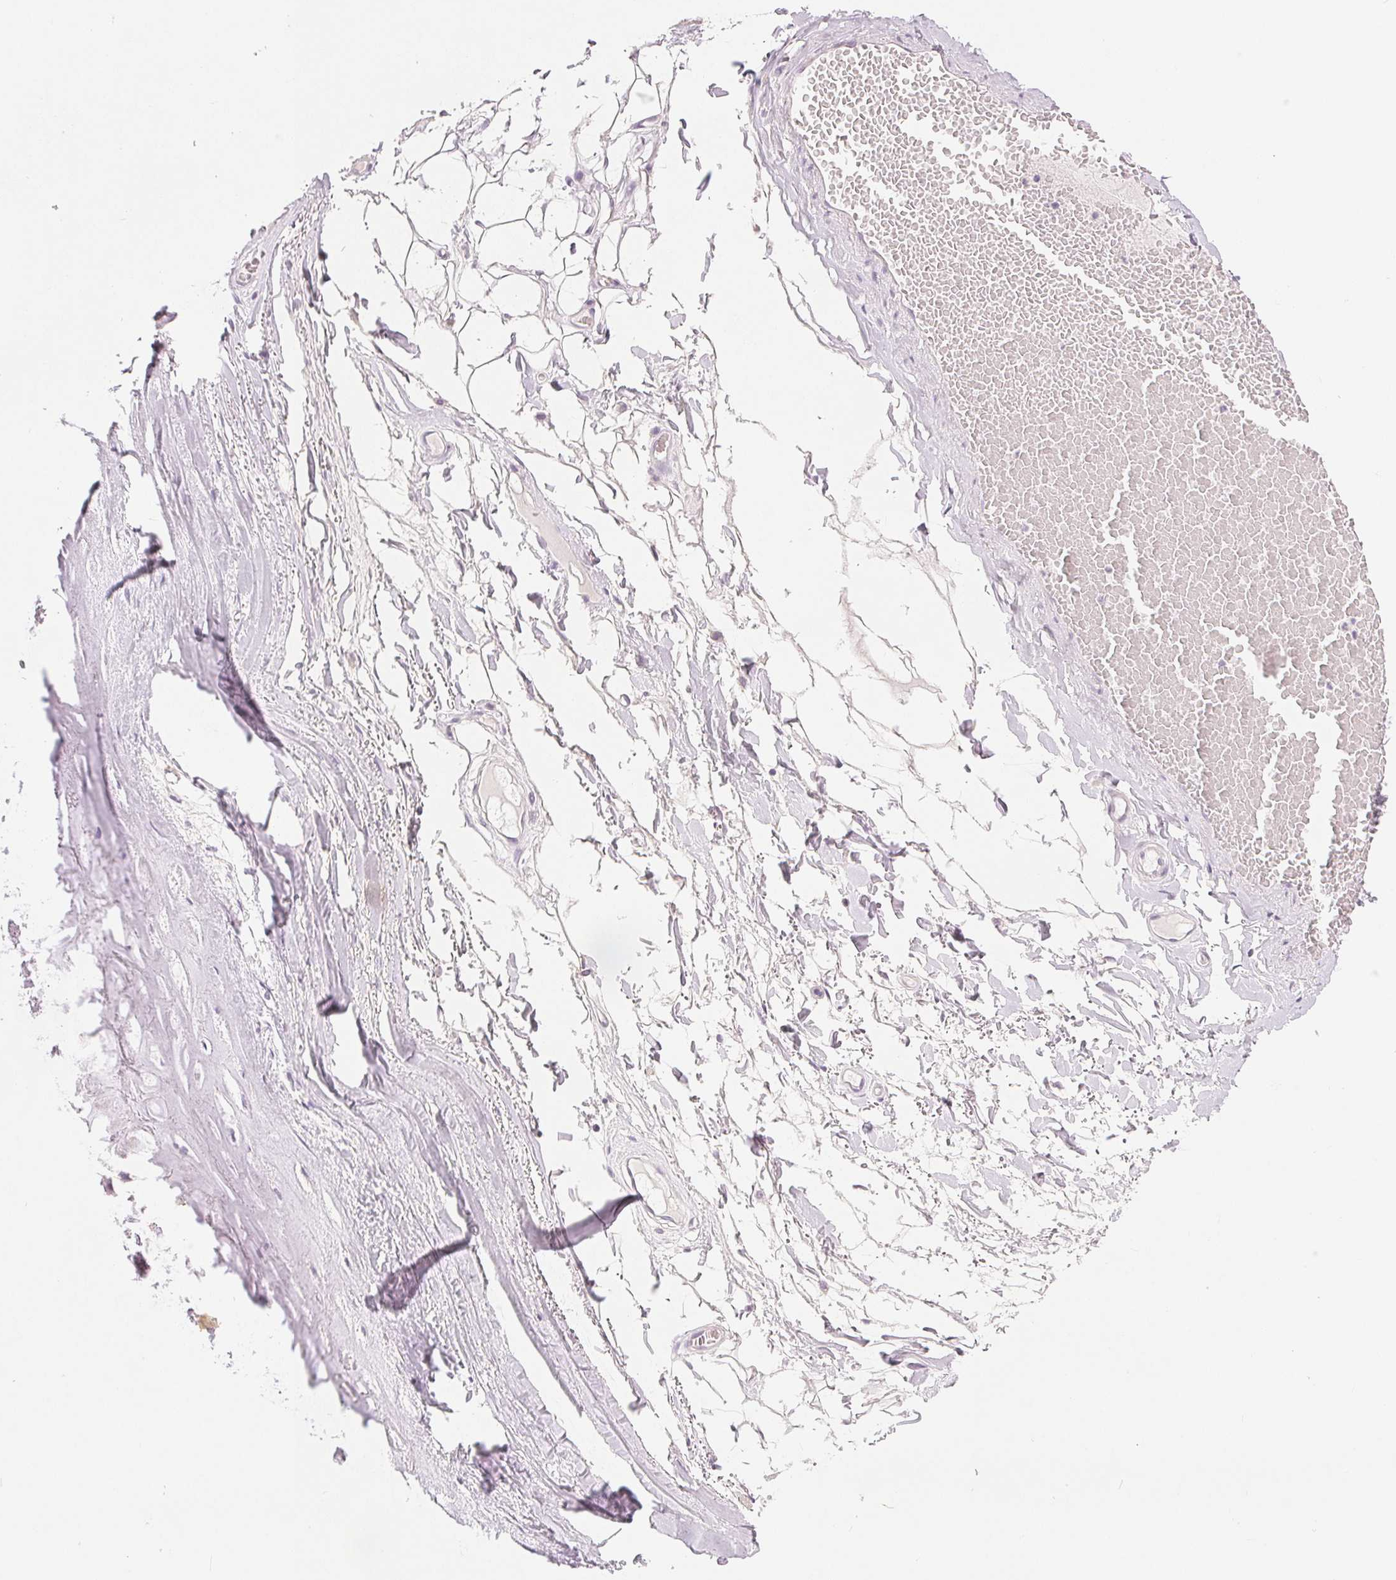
{"staining": {"intensity": "negative", "quantity": "none", "location": "none"}, "tissue": "adipose tissue", "cell_type": "Adipocytes", "image_type": "normal", "snomed": [{"axis": "morphology", "description": "Normal tissue, NOS"}, {"axis": "topography", "description": "Lymph node"}, {"axis": "topography", "description": "Cartilage tissue"}, {"axis": "topography", "description": "Nasopharynx"}], "caption": "Protein analysis of normal adipose tissue displays no significant staining in adipocytes.", "gene": "CA12", "patient": {"sex": "male", "age": 63}}